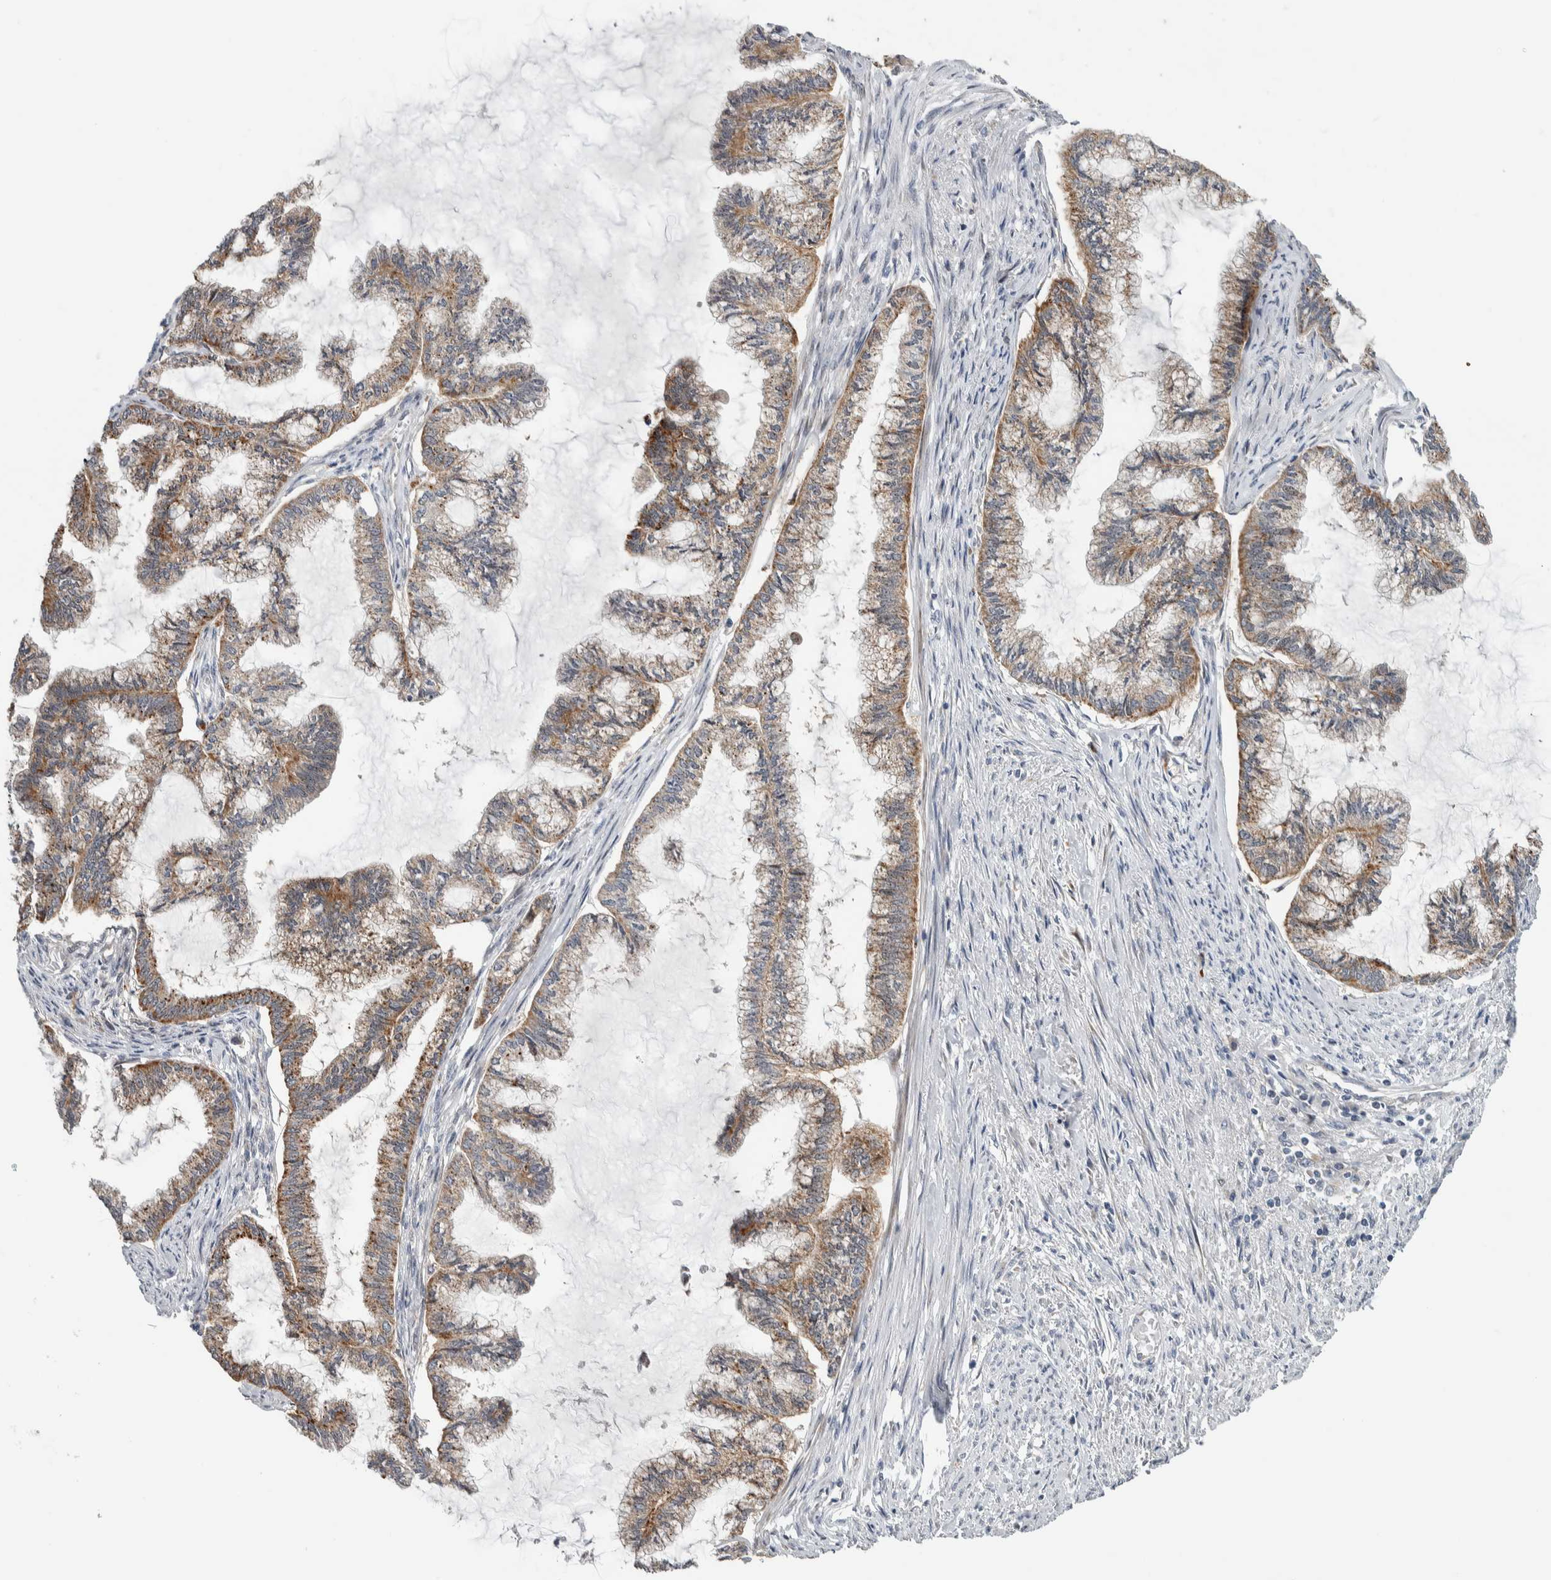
{"staining": {"intensity": "weak", "quantity": ">75%", "location": "cytoplasmic/membranous"}, "tissue": "endometrial cancer", "cell_type": "Tumor cells", "image_type": "cancer", "snomed": [{"axis": "morphology", "description": "Adenocarcinoma, NOS"}, {"axis": "topography", "description": "Endometrium"}], "caption": "Protein analysis of endometrial cancer tissue exhibits weak cytoplasmic/membranous expression in approximately >75% of tumor cells.", "gene": "PRRG4", "patient": {"sex": "female", "age": 86}}